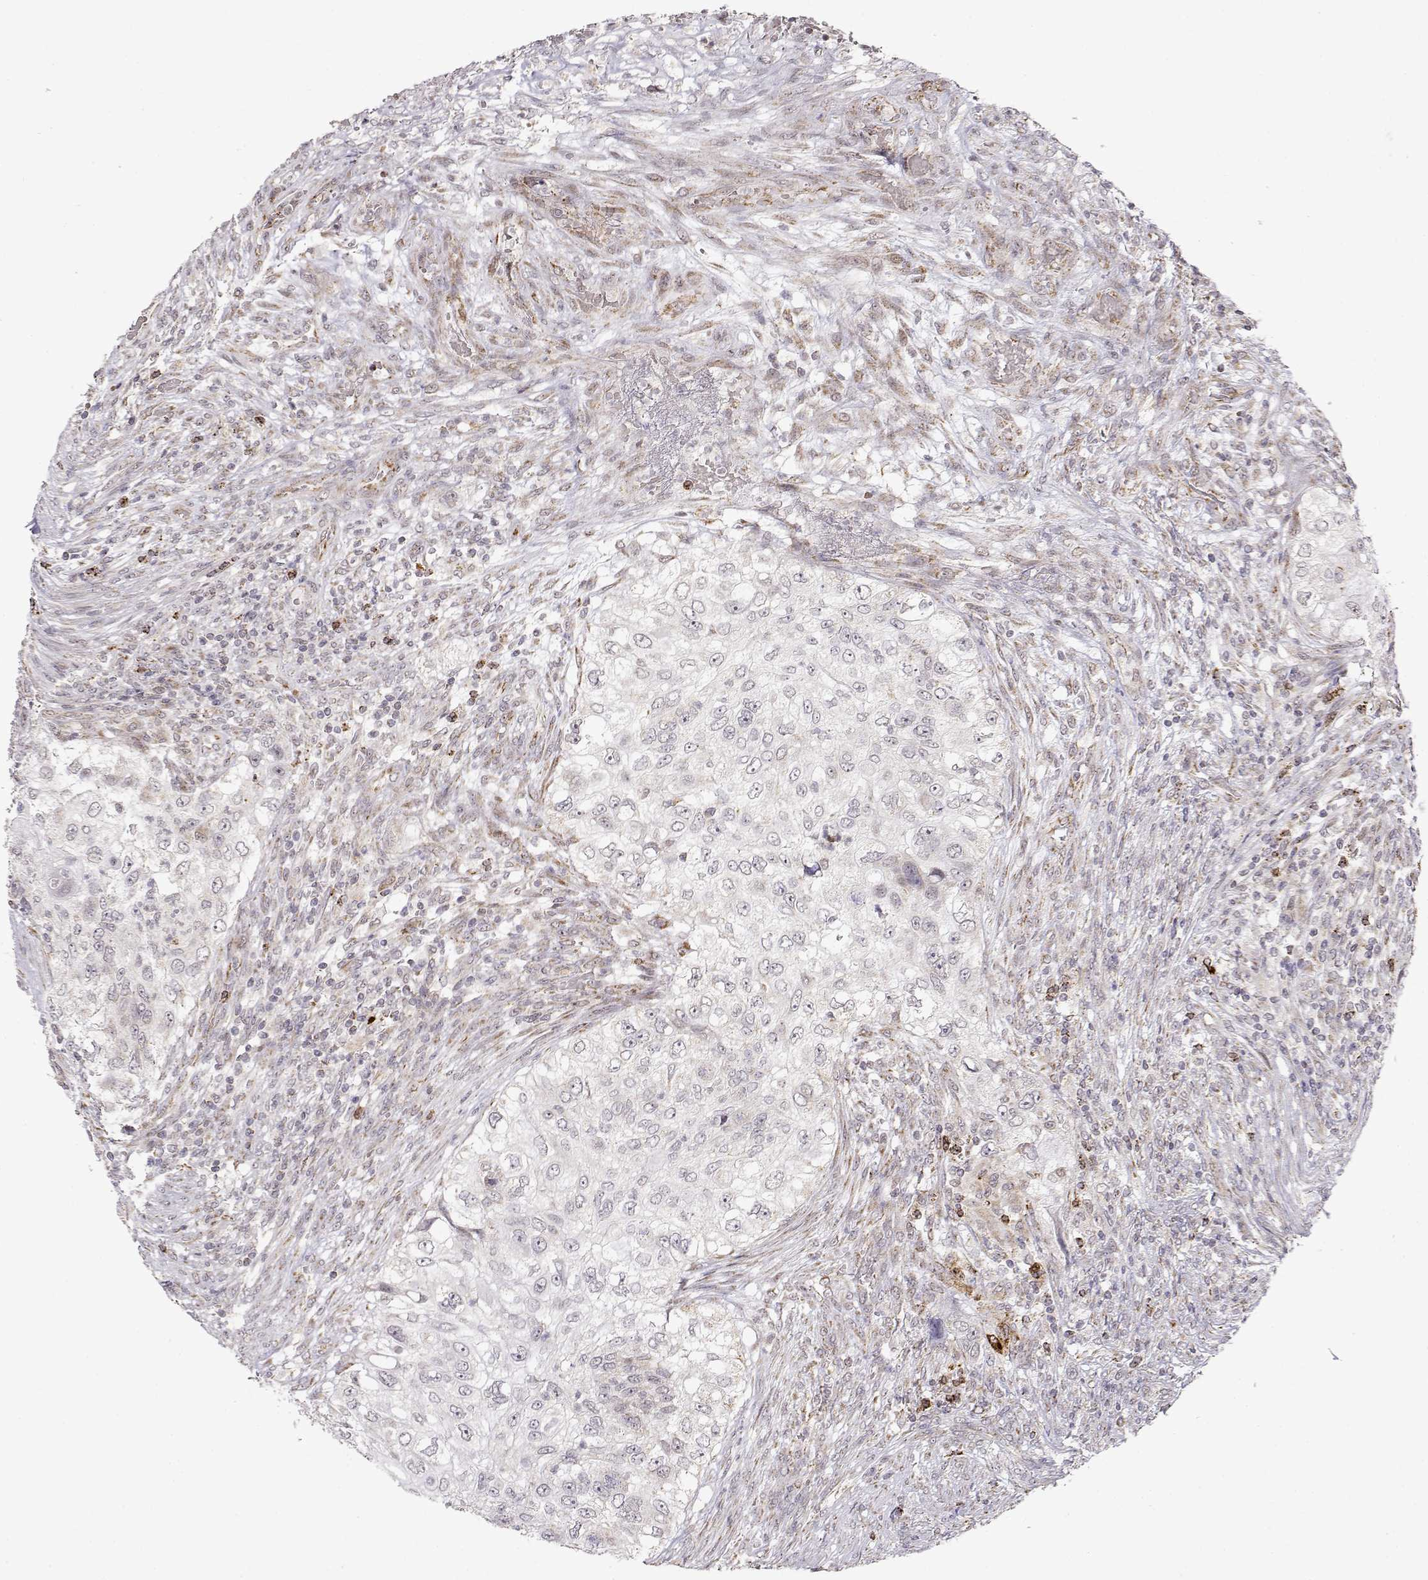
{"staining": {"intensity": "negative", "quantity": "none", "location": "none"}, "tissue": "urothelial cancer", "cell_type": "Tumor cells", "image_type": "cancer", "snomed": [{"axis": "morphology", "description": "Urothelial carcinoma, High grade"}, {"axis": "topography", "description": "Urinary bladder"}], "caption": "IHC photomicrograph of neoplastic tissue: human high-grade urothelial carcinoma stained with DAB exhibits no significant protein expression in tumor cells. (DAB immunohistochemistry (IHC), high magnification).", "gene": "EXOG", "patient": {"sex": "female", "age": 60}}